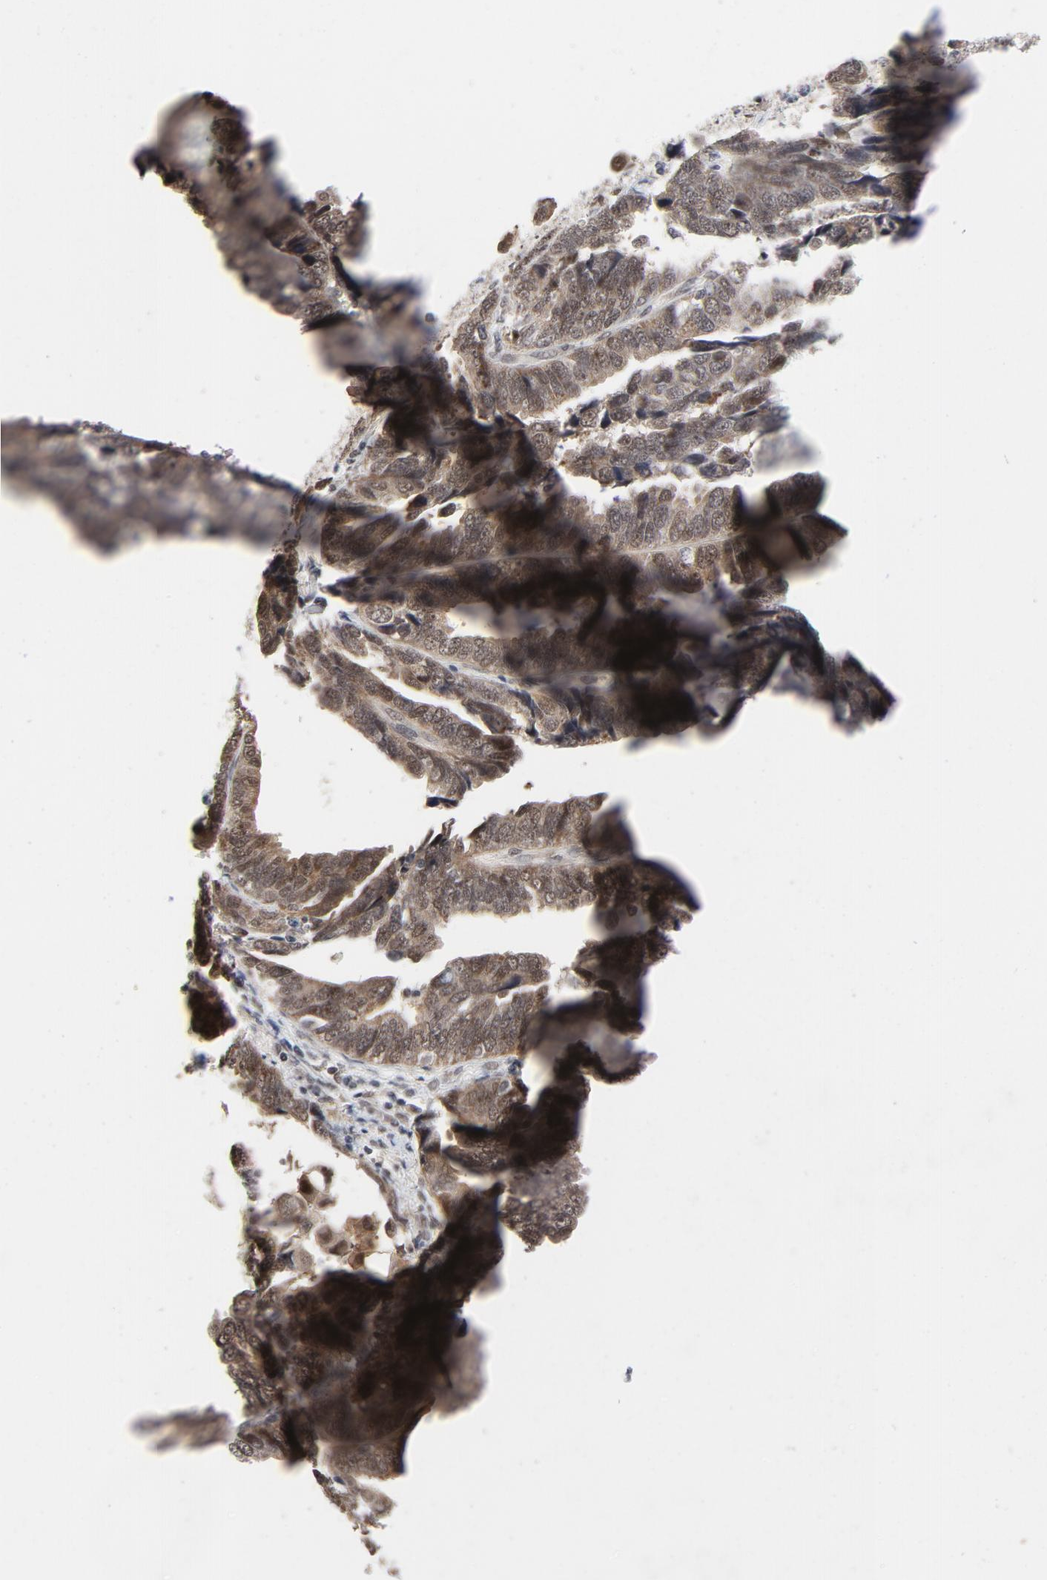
{"staining": {"intensity": "strong", "quantity": ">75%", "location": "nuclear"}, "tissue": "endometrial cancer", "cell_type": "Tumor cells", "image_type": "cancer", "snomed": [{"axis": "morphology", "description": "Adenocarcinoma, NOS"}, {"axis": "topography", "description": "Endometrium"}], "caption": "This image demonstrates endometrial cancer stained with immunohistochemistry (IHC) to label a protein in brown. The nuclear of tumor cells show strong positivity for the protein. Nuclei are counter-stained blue.", "gene": "ZKSCAN8", "patient": {"sex": "female", "age": 75}}